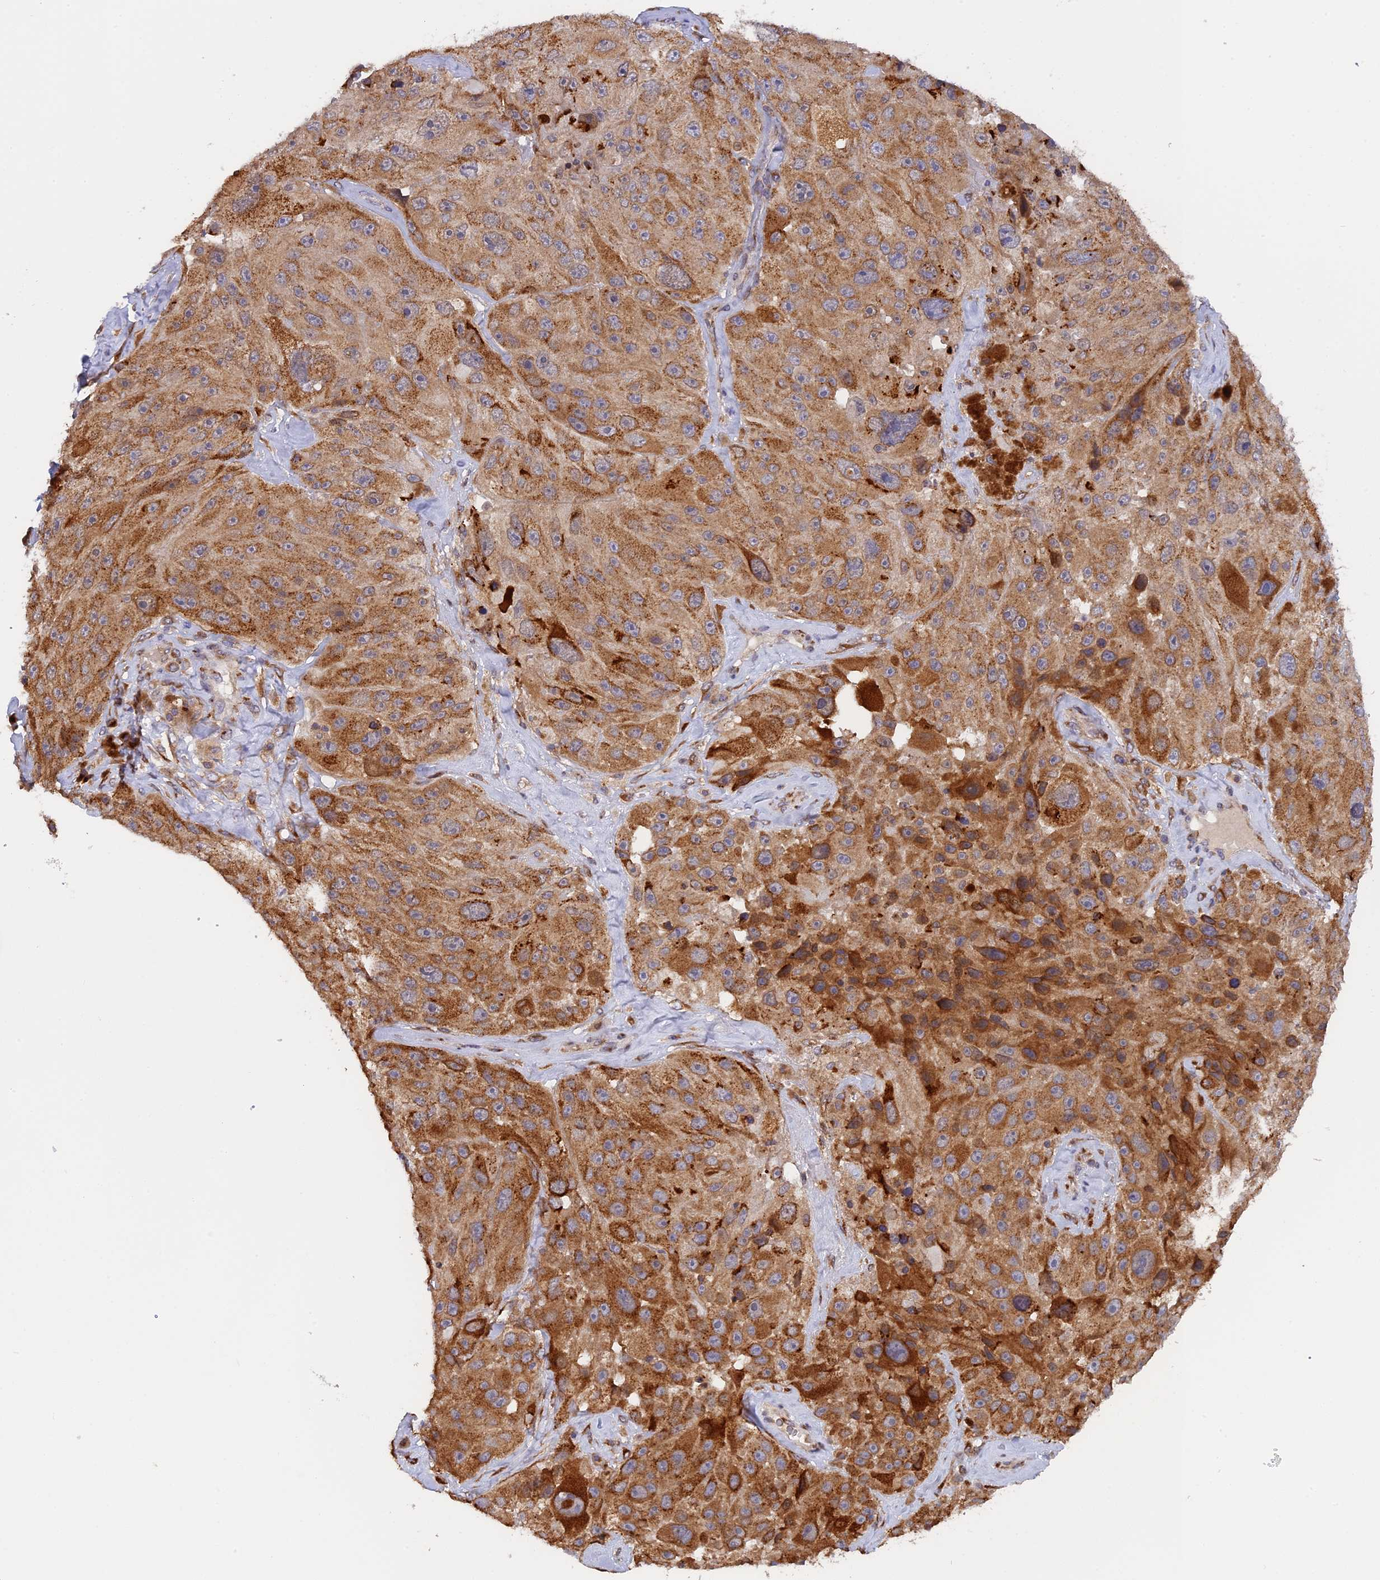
{"staining": {"intensity": "moderate", "quantity": ">75%", "location": "cytoplasmic/membranous"}, "tissue": "melanoma", "cell_type": "Tumor cells", "image_type": "cancer", "snomed": [{"axis": "morphology", "description": "Malignant melanoma, Metastatic site"}, {"axis": "topography", "description": "Lymph node"}], "caption": "DAB (3,3'-diaminobenzidine) immunohistochemical staining of human melanoma shows moderate cytoplasmic/membranous protein positivity in approximately >75% of tumor cells.", "gene": "SNX17", "patient": {"sex": "male", "age": 62}}